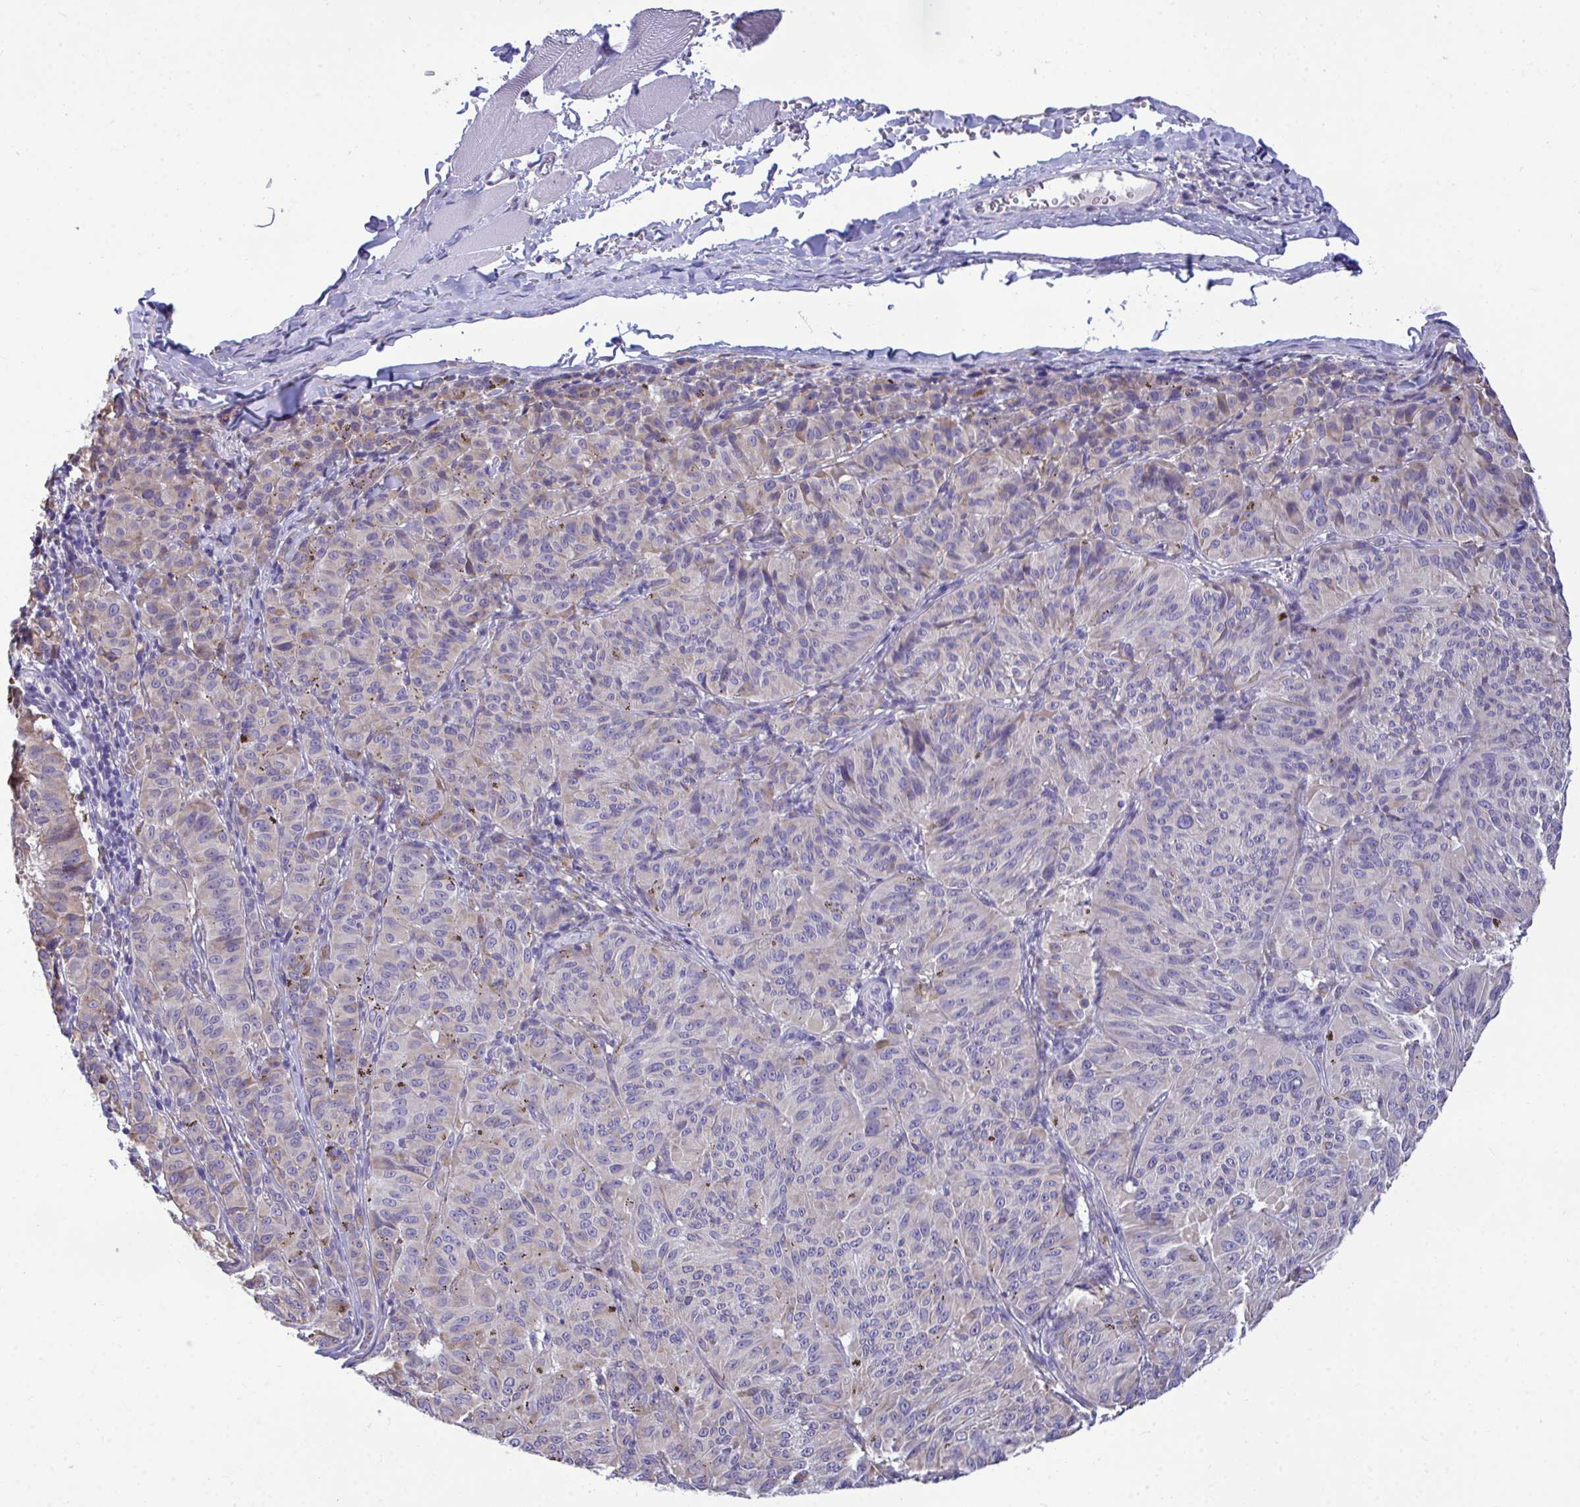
{"staining": {"intensity": "weak", "quantity": "<25%", "location": "cytoplasmic/membranous"}, "tissue": "melanoma", "cell_type": "Tumor cells", "image_type": "cancer", "snomed": [{"axis": "morphology", "description": "Malignant melanoma, NOS"}, {"axis": "topography", "description": "Skin"}], "caption": "High power microscopy photomicrograph of an IHC photomicrograph of melanoma, revealing no significant staining in tumor cells. The staining is performed using DAB brown chromogen with nuclei counter-stained in using hematoxylin.", "gene": "PIGK", "patient": {"sex": "female", "age": 72}}